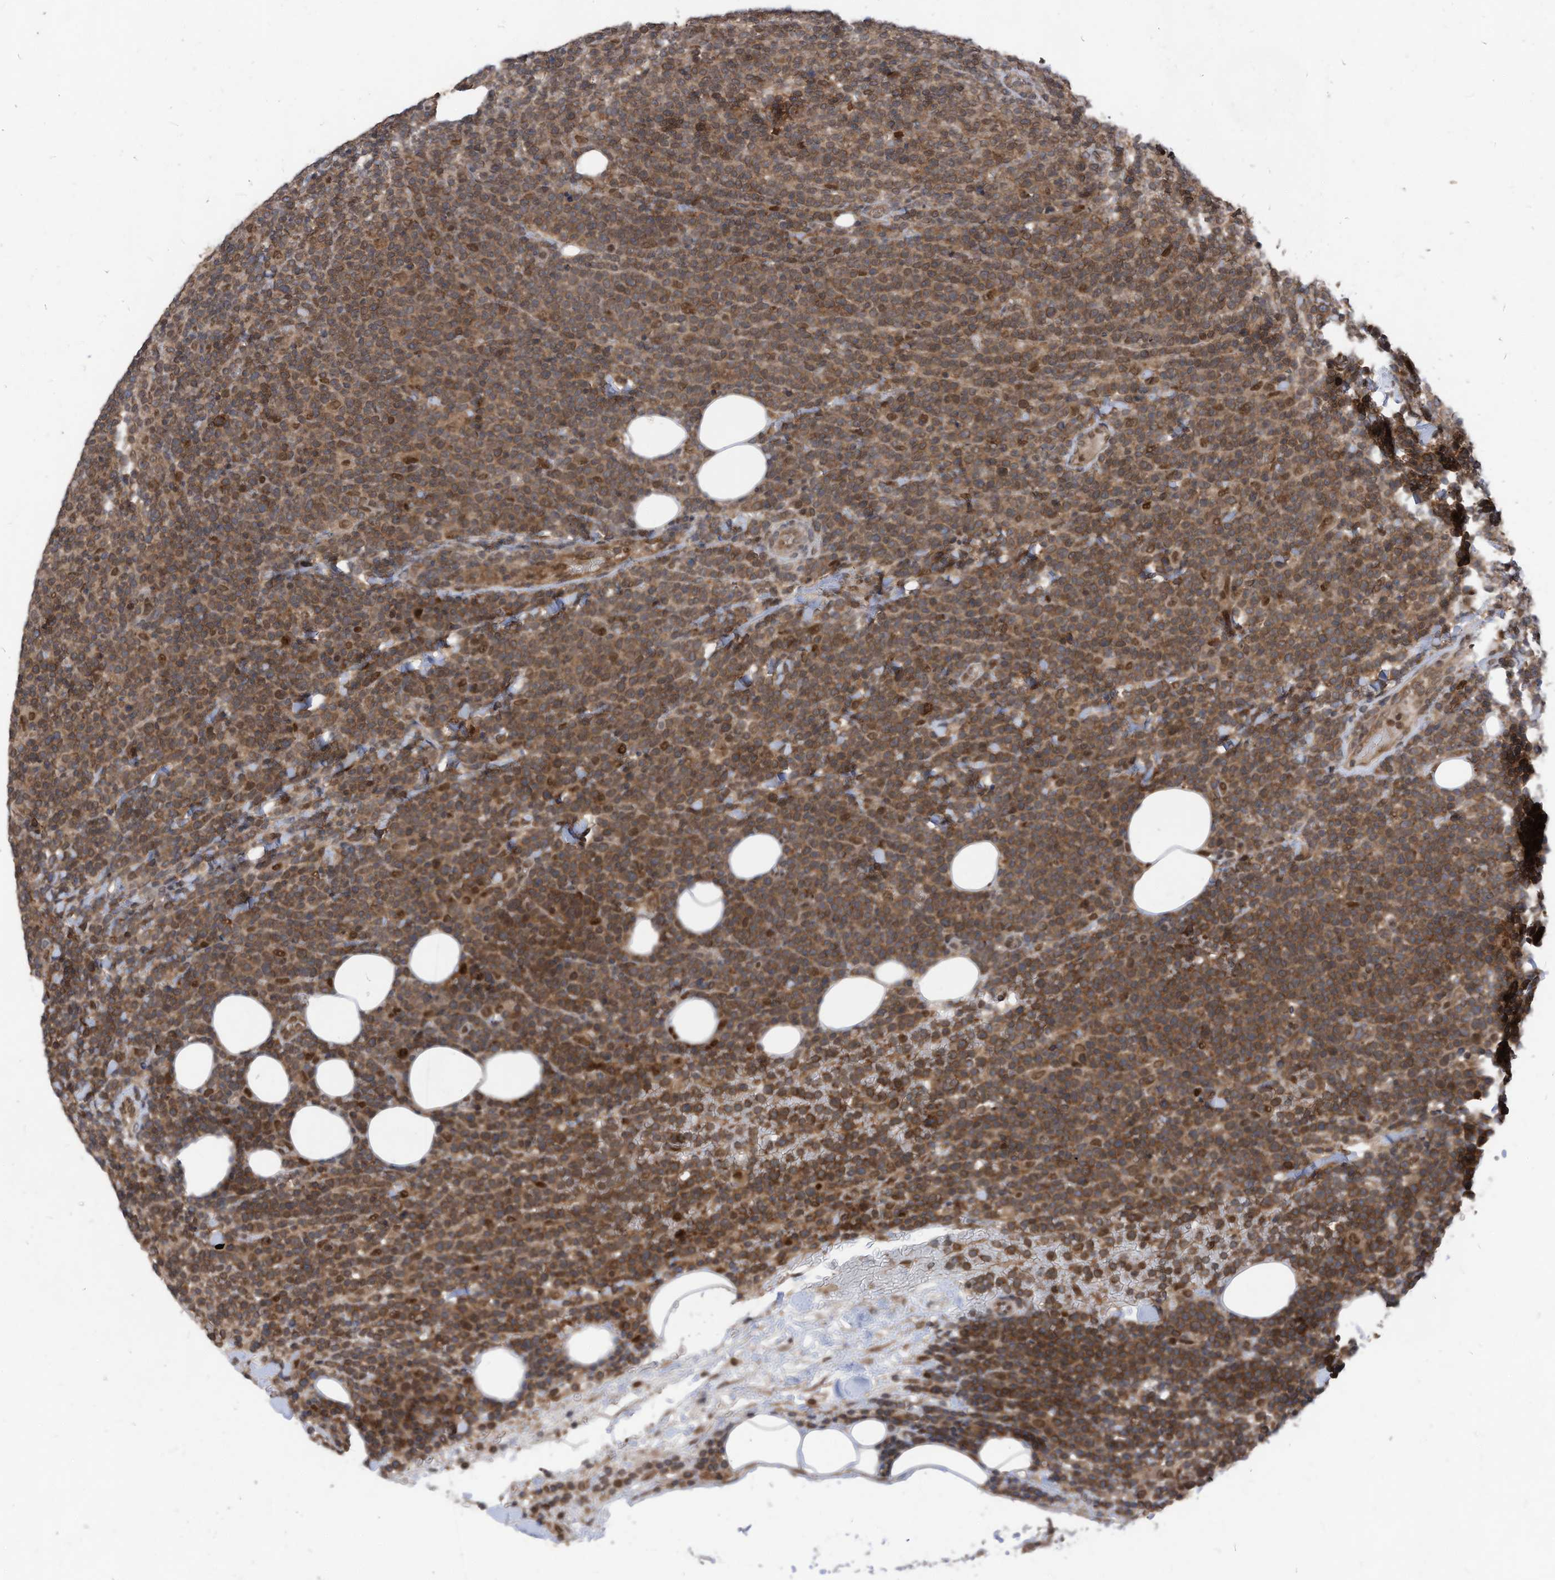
{"staining": {"intensity": "moderate", "quantity": ">75%", "location": "cytoplasmic/membranous"}, "tissue": "lymphoma", "cell_type": "Tumor cells", "image_type": "cancer", "snomed": [{"axis": "morphology", "description": "Malignant lymphoma, non-Hodgkin's type, High grade"}, {"axis": "topography", "description": "Lymph node"}], "caption": "Immunohistochemical staining of human lymphoma shows medium levels of moderate cytoplasmic/membranous positivity in approximately >75% of tumor cells.", "gene": "KPNB1", "patient": {"sex": "male", "age": 61}}